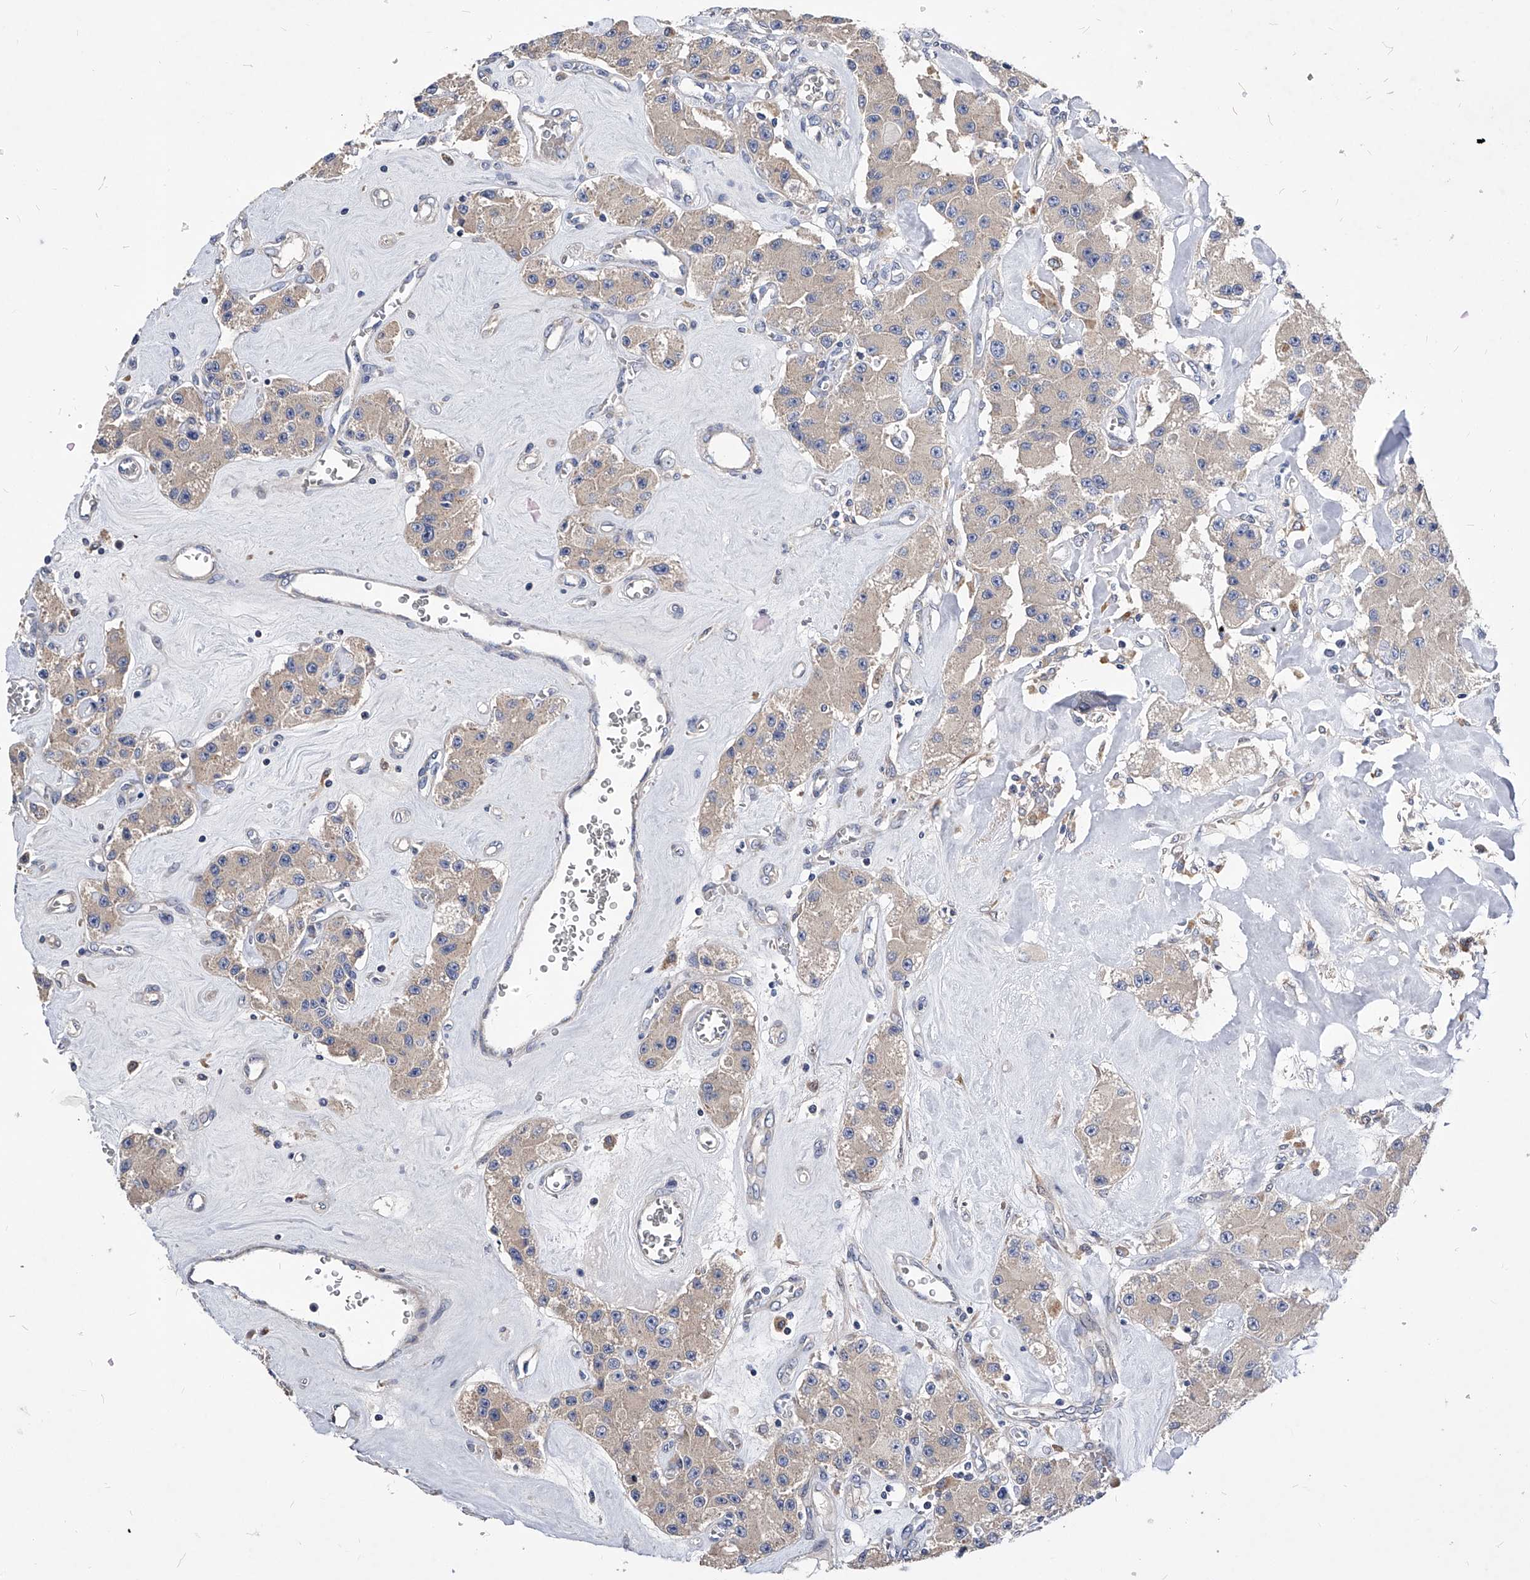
{"staining": {"intensity": "negative", "quantity": "none", "location": "none"}, "tissue": "carcinoid", "cell_type": "Tumor cells", "image_type": "cancer", "snomed": [{"axis": "morphology", "description": "Carcinoid, malignant, NOS"}, {"axis": "topography", "description": "Pancreas"}], "caption": "Tumor cells show no significant expression in malignant carcinoid. The staining is performed using DAB (3,3'-diaminobenzidine) brown chromogen with nuclei counter-stained in using hematoxylin.", "gene": "ARL4C", "patient": {"sex": "male", "age": 41}}